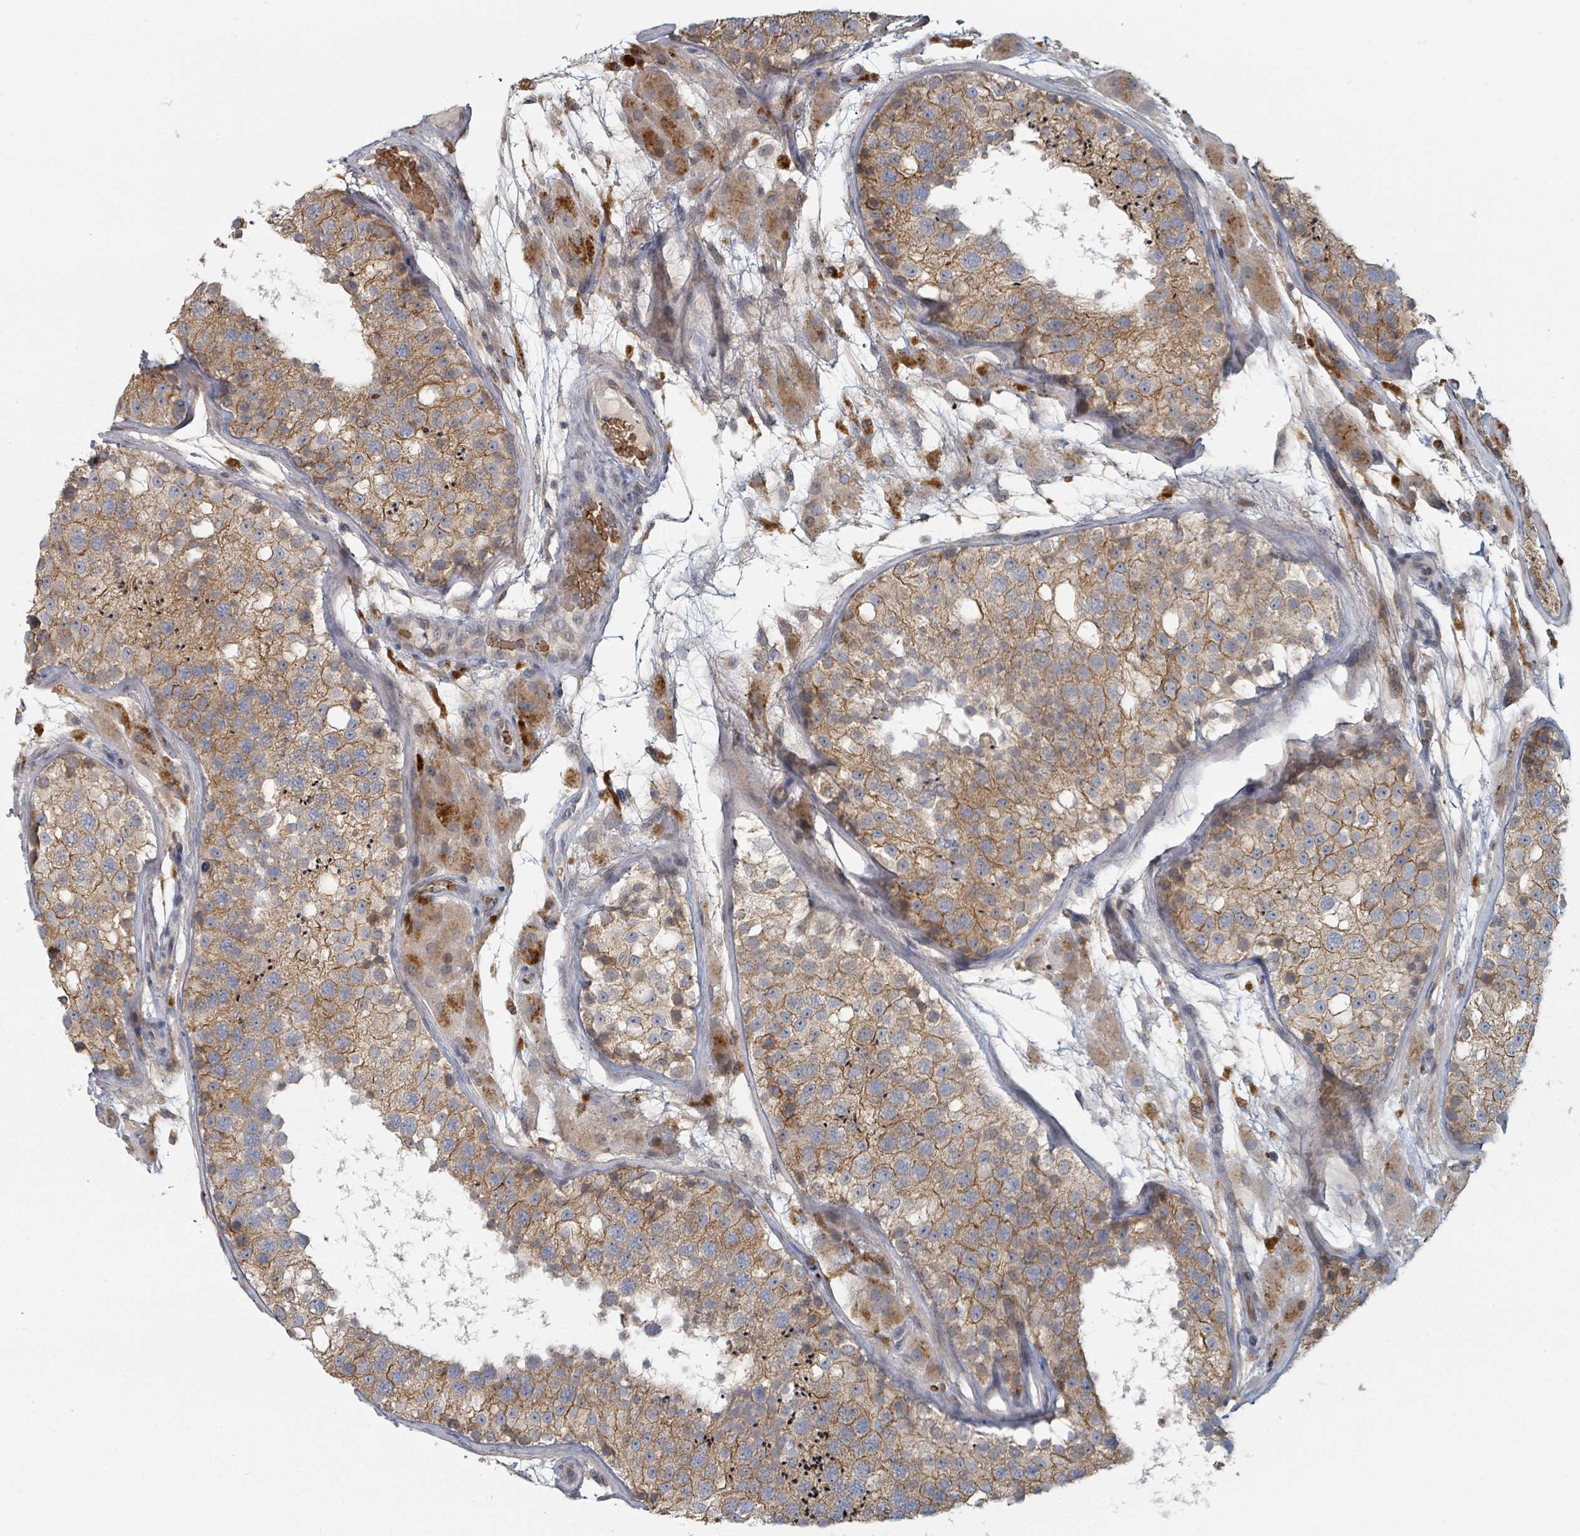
{"staining": {"intensity": "moderate", "quantity": "25%-75%", "location": "cytoplasmic/membranous"}, "tissue": "testis", "cell_type": "Cells in seminiferous ducts", "image_type": "normal", "snomed": [{"axis": "morphology", "description": "Normal tissue, NOS"}, {"axis": "topography", "description": "Testis"}], "caption": "The immunohistochemical stain highlights moderate cytoplasmic/membranous staining in cells in seminiferous ducts of unremarkable testis.", "gene": "TRPC4AP", "patient": {"sex": "male", "age": 26}}